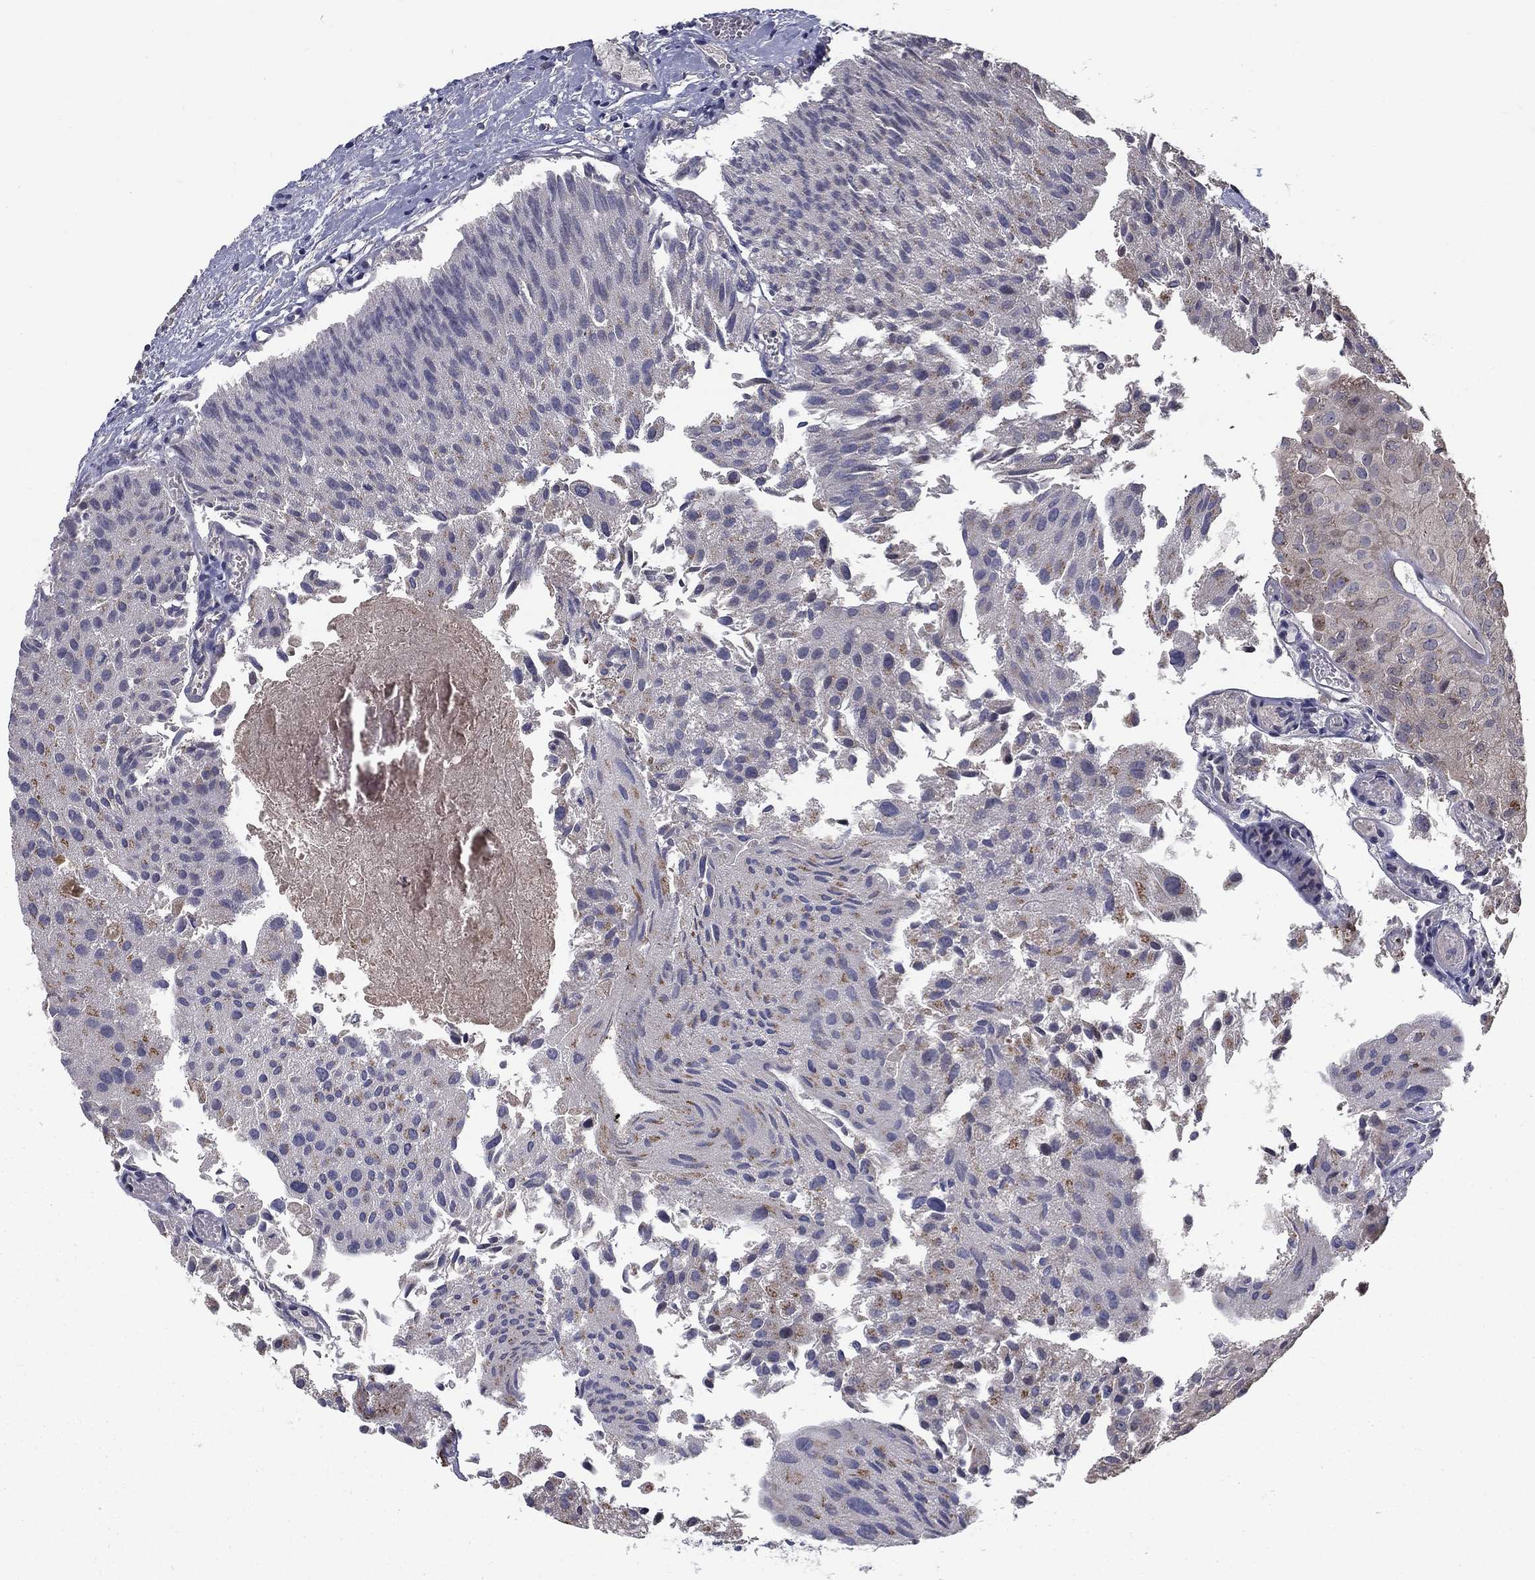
{"staining": {"intensity": "moderate", "quantity": "<25%", "location": "cytoplasmic/membranous"}, "tissue": "urothelial cancer", "cell_type": "Tumor cells", "image_type": "cancer", "snomed": [{"axis": "morphology", "description": "Urothelial carcinoma, Low grade"}, {"axis": "topography", "description": "Urinary bladder"}], "caption": "This histopathology image demonstrates low-grade urothelial carcinoma stained with immunohistochemistry (IHC) to label a protein in brown. The cytoplasmic/membranous of tumor cells show moderate positivity for the protein. Nuclei are counter-stained blue.", "gene": "FAM3B", "patient": {"sex": "female", "age": 78}}